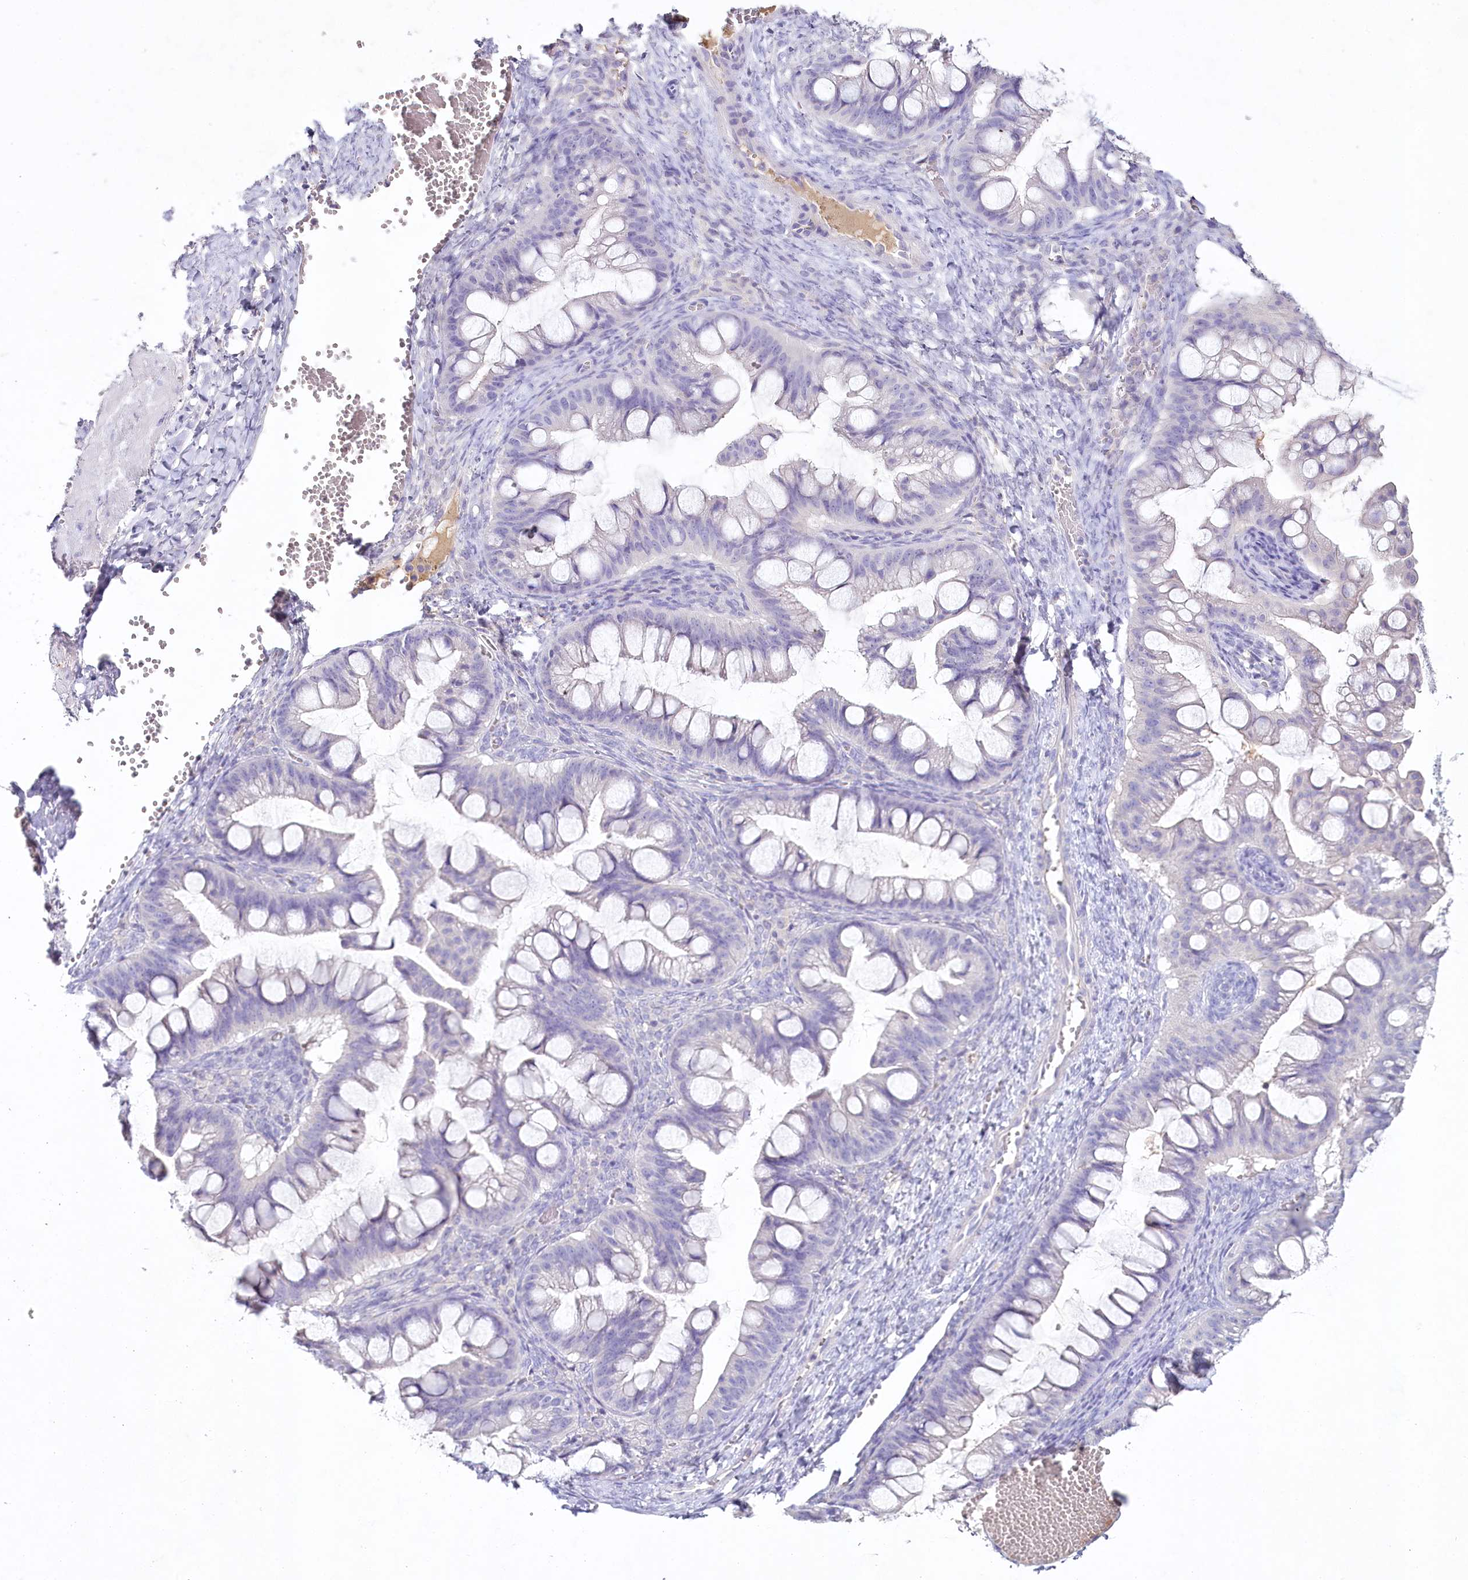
{"staining": {"intensity": "negative", "quantity": "none", "location": "none"}, "tissue": "ovarian cancer", "cell_type": "Tumor cells", "image_type": "cancer", "snomed": [{"axis": "morphology", "description": "Cystadenocarcinoma, mucinous, NOS"}, {"axis": "topography", "description": "Ovary"}], "caption": "This is an IHC histopathology image of human mucinous cystadenocarcinoma (ovarian). There is no expression in tumor cells.", "gene": "HPD", "patient": {"sex": "female", "age": 73}}